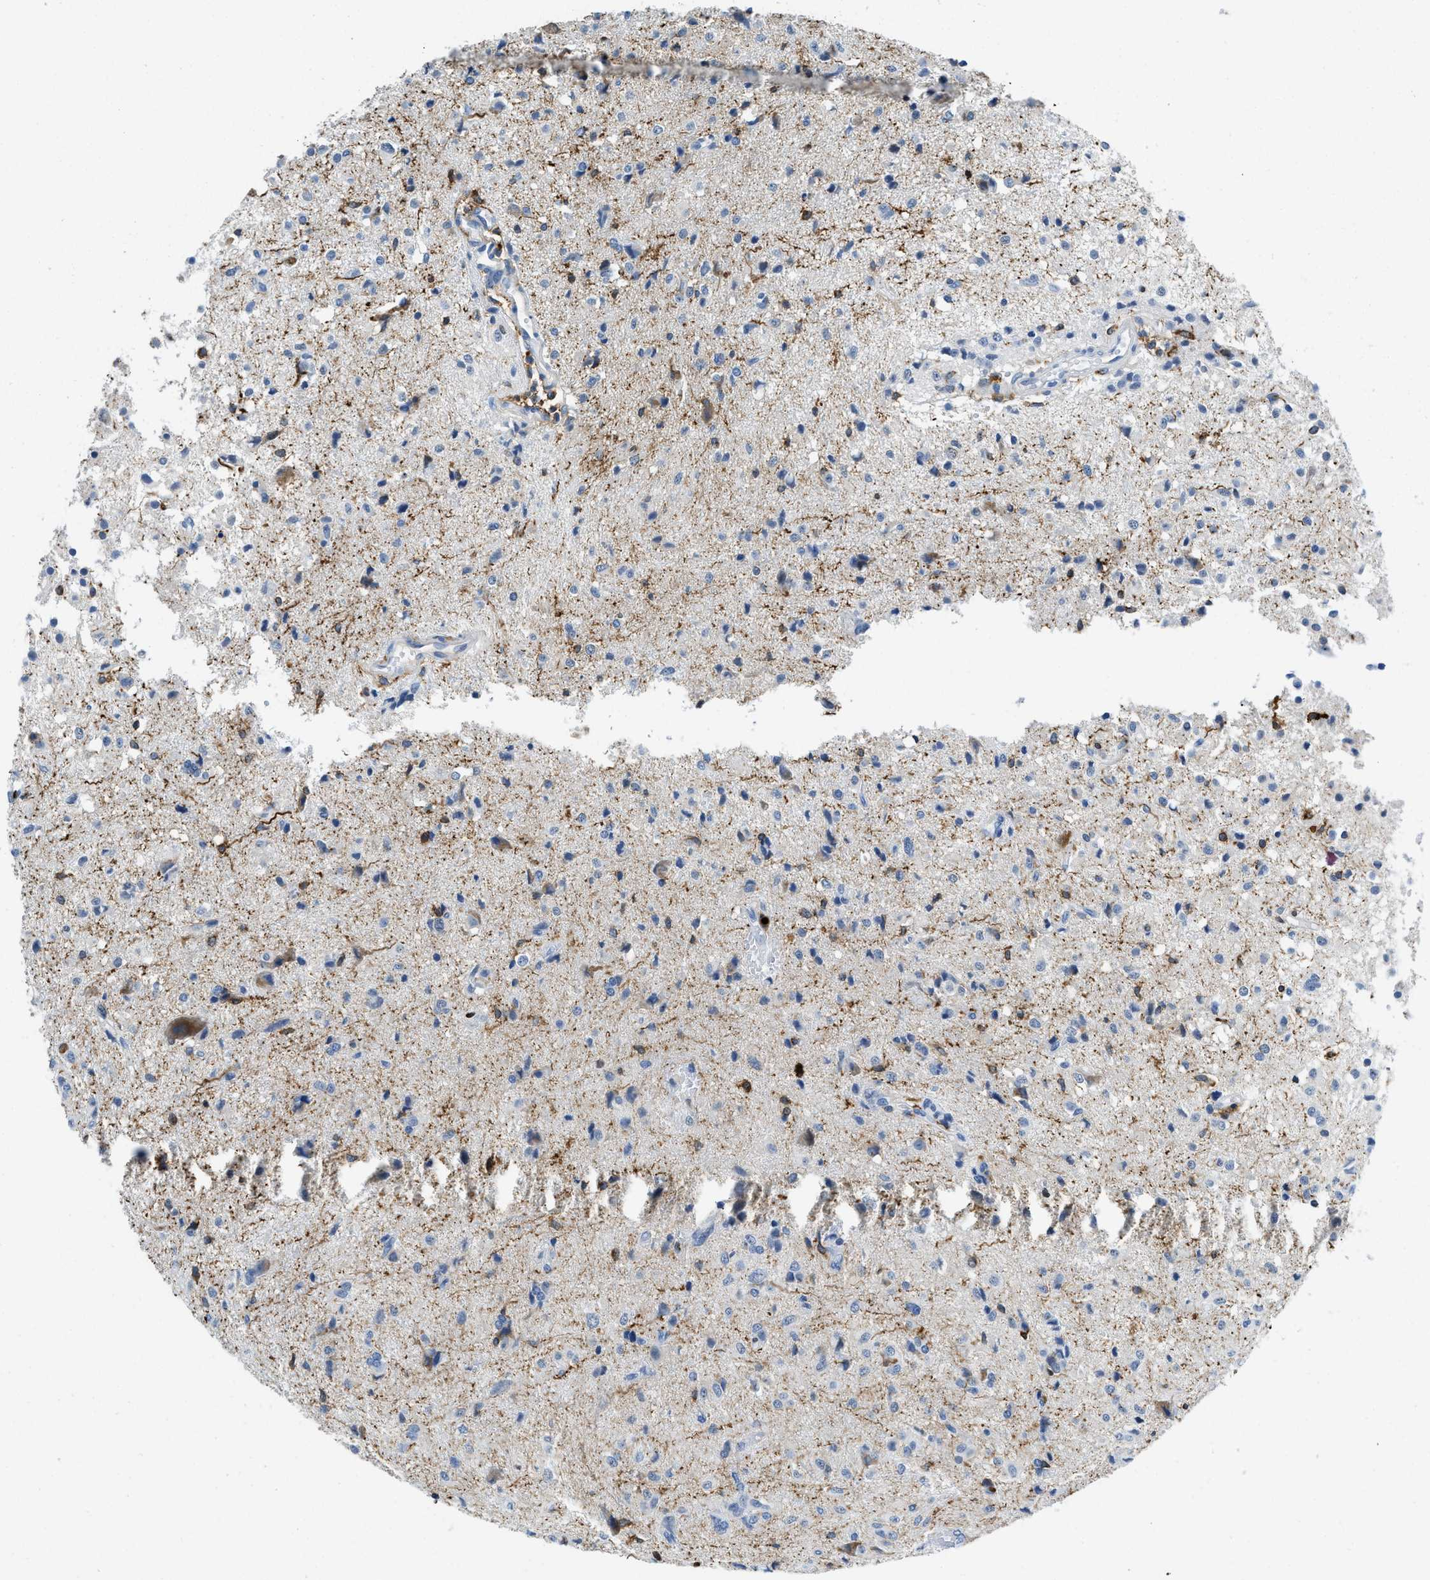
{"staining": {"intensity": "weak", "quantity": "<25%", "location": "cytoplasmic/membranous"}, "tissue": "glioma", "cell_type": "Tumor cells", "image_type": "cancer", "snomed": [{"axis": "morphology", "description": "Glioma, malignant, High grade"}, {"axis": "topography", "description": "Brain"}], "caption": "This is an IHC photomicrograph of human malignant glioma (high-grade). There is no expression in tumor cells.", "gene": "CD226", "patient": {"sex": "female", "age": 59}}